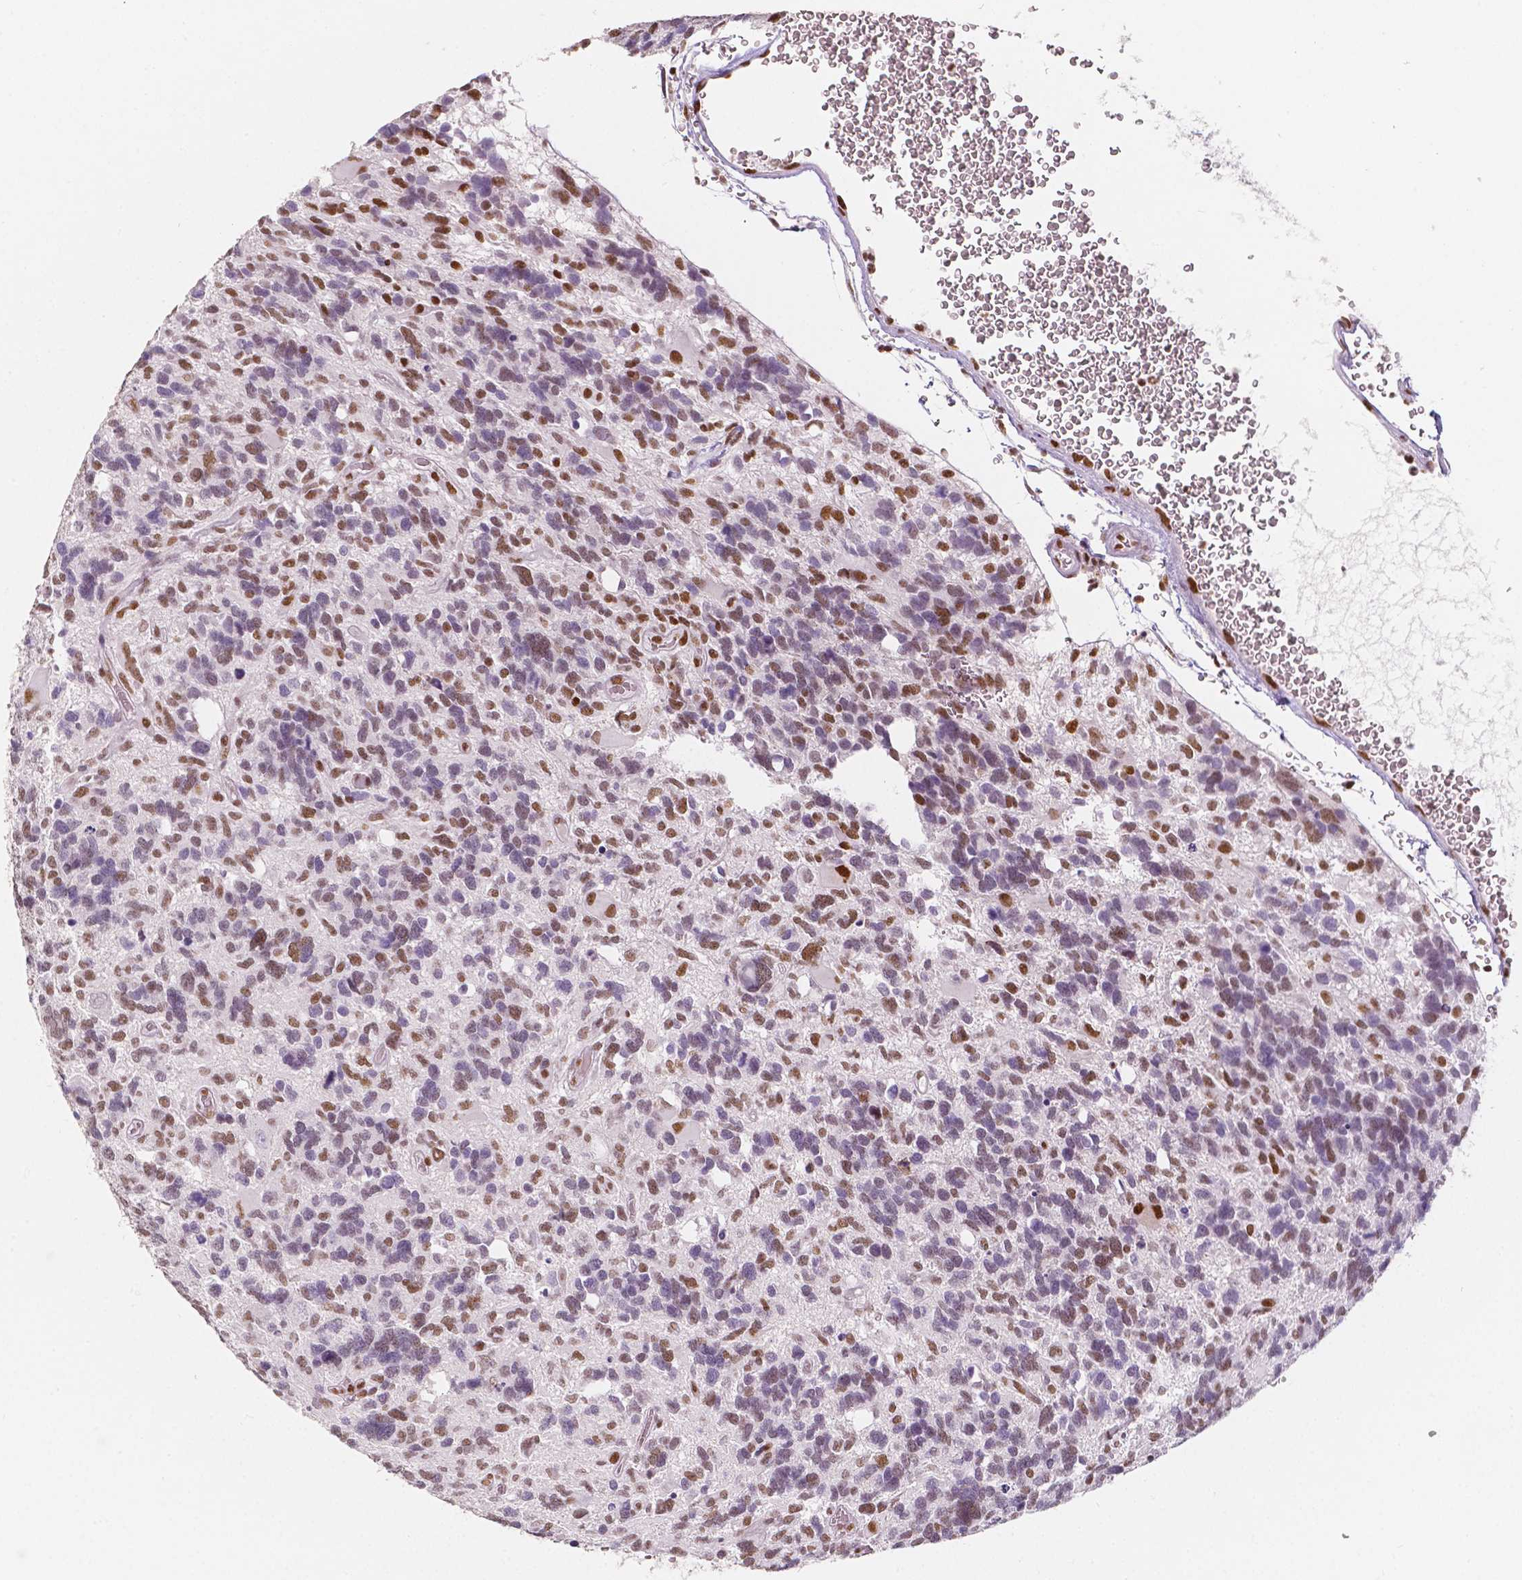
{"staining": {"intensity": "moderate", "quantity": "25%-75%", "location": "nuclear"}, "tissue": "glioma", "cell_type": "Tumor cells", "image_type": "cancer", "snomed": [{"axis": "morphology", "description": "Glioma, malignant, High grade"}, {"axis": "topography", "description": "Brain"}], "caption": "The histopathology image exhibits staining of glioma, revealing moderate nuclear protein positivity (brown color) within tumor cells.", "gene": "HDAC1", "patient": {"sex": "male", "age": 49}}